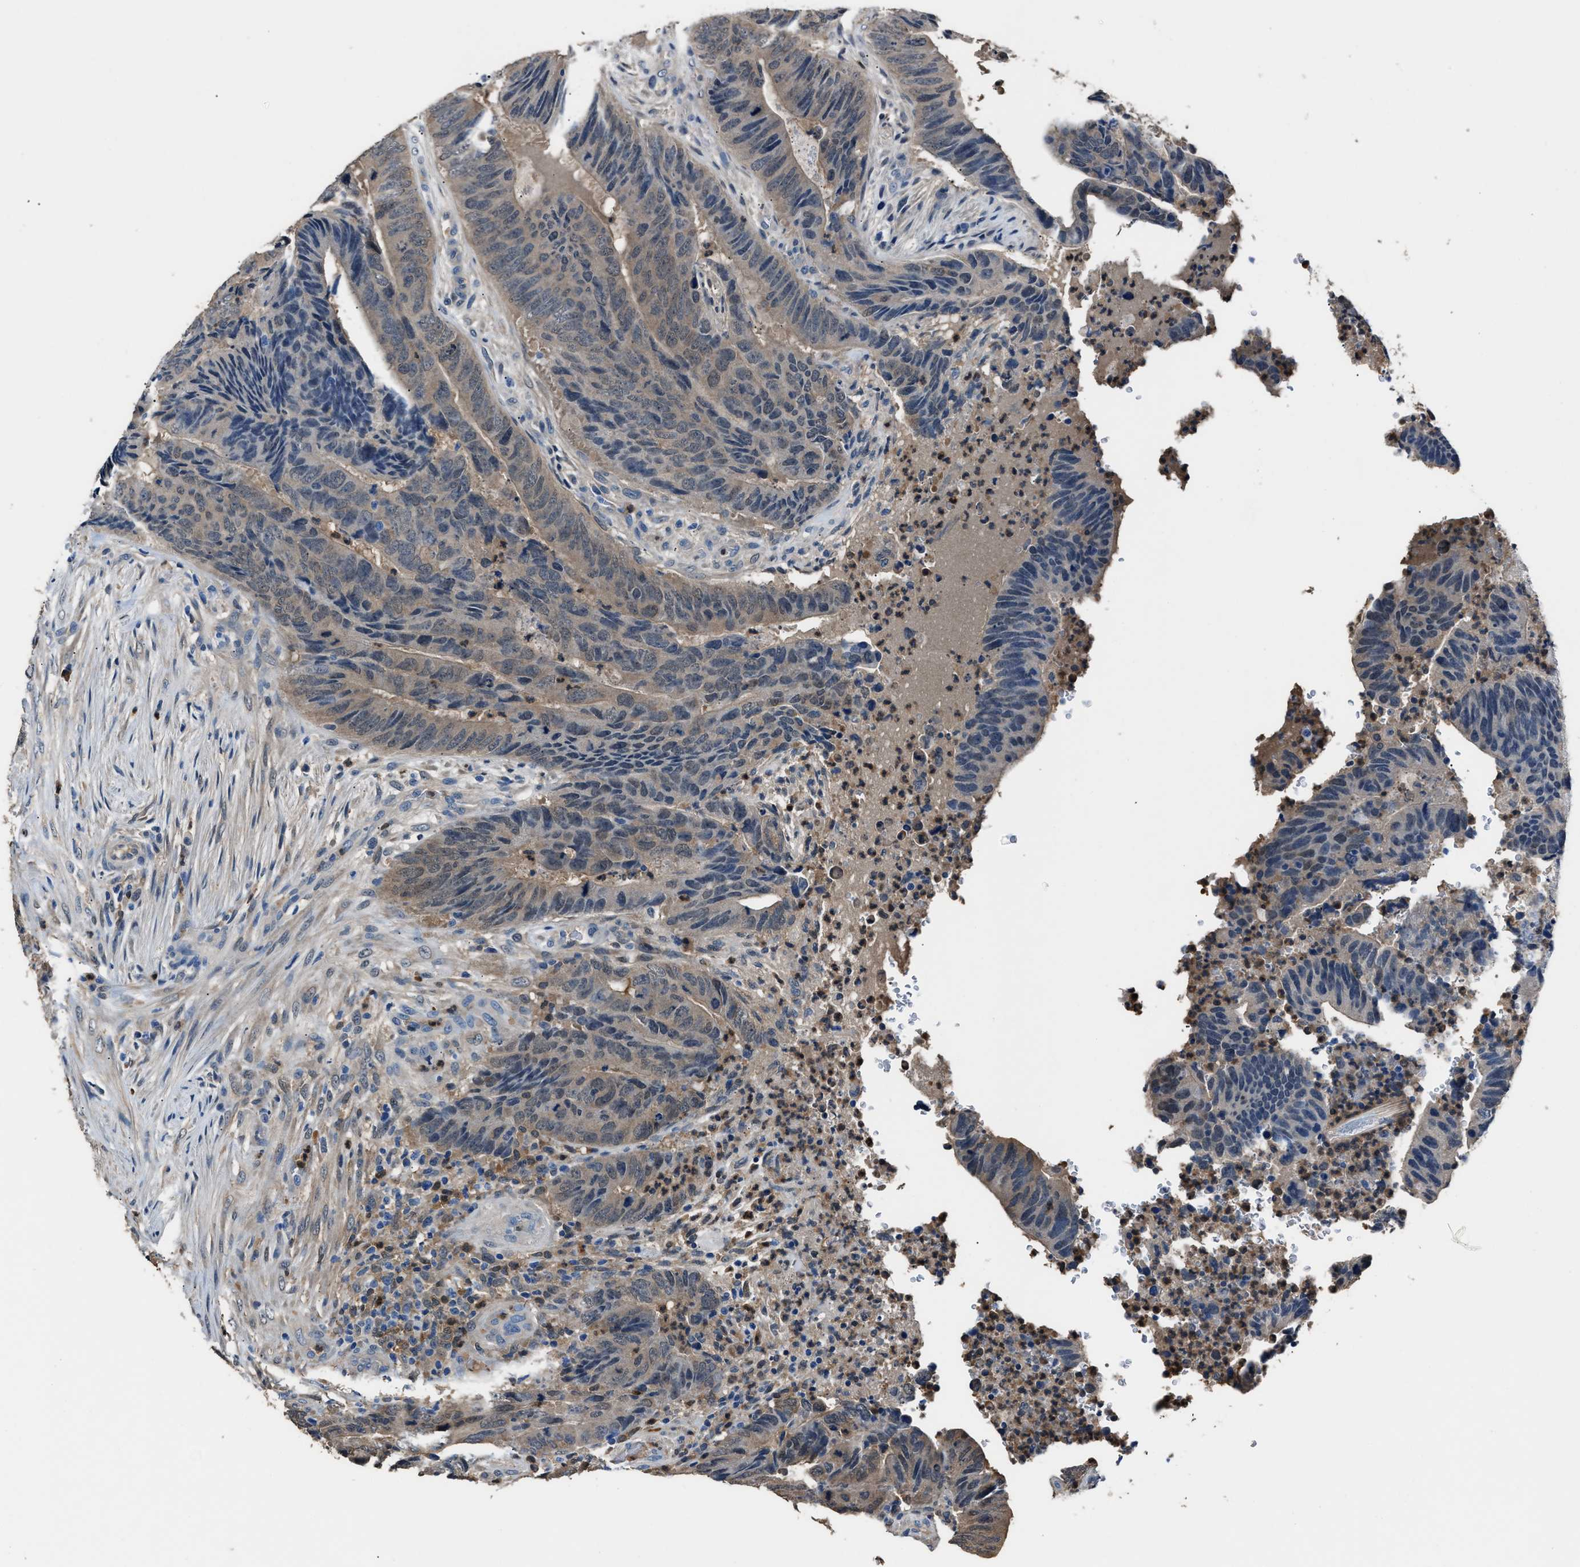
{"staining": {"intensity": "weak", "quantity": "25%-75%", "location": "cytoplasmic/membranous"}, "tissue": "colorectal cancer", "cell_type": "Tumor cells", "image_type": "cancer", "snomed": [{"axis": "morphology", "description": "Adenocarcinoma, NOS"}, {"axis": "topography", "description": "Colon"}], "caption": "IHC micrograph of neoplastic tissue: adenocarcinoma (colorectal) stained using immunohistochemistry demonstrates low levels of weak protein expression localized specifically in the cytoplasmic/membranous of tumor cells, appearing as a cytoplasmic/membranous brown color.", "gene": "GSTP1", "patient": {"sex": "male", "age": 56}}